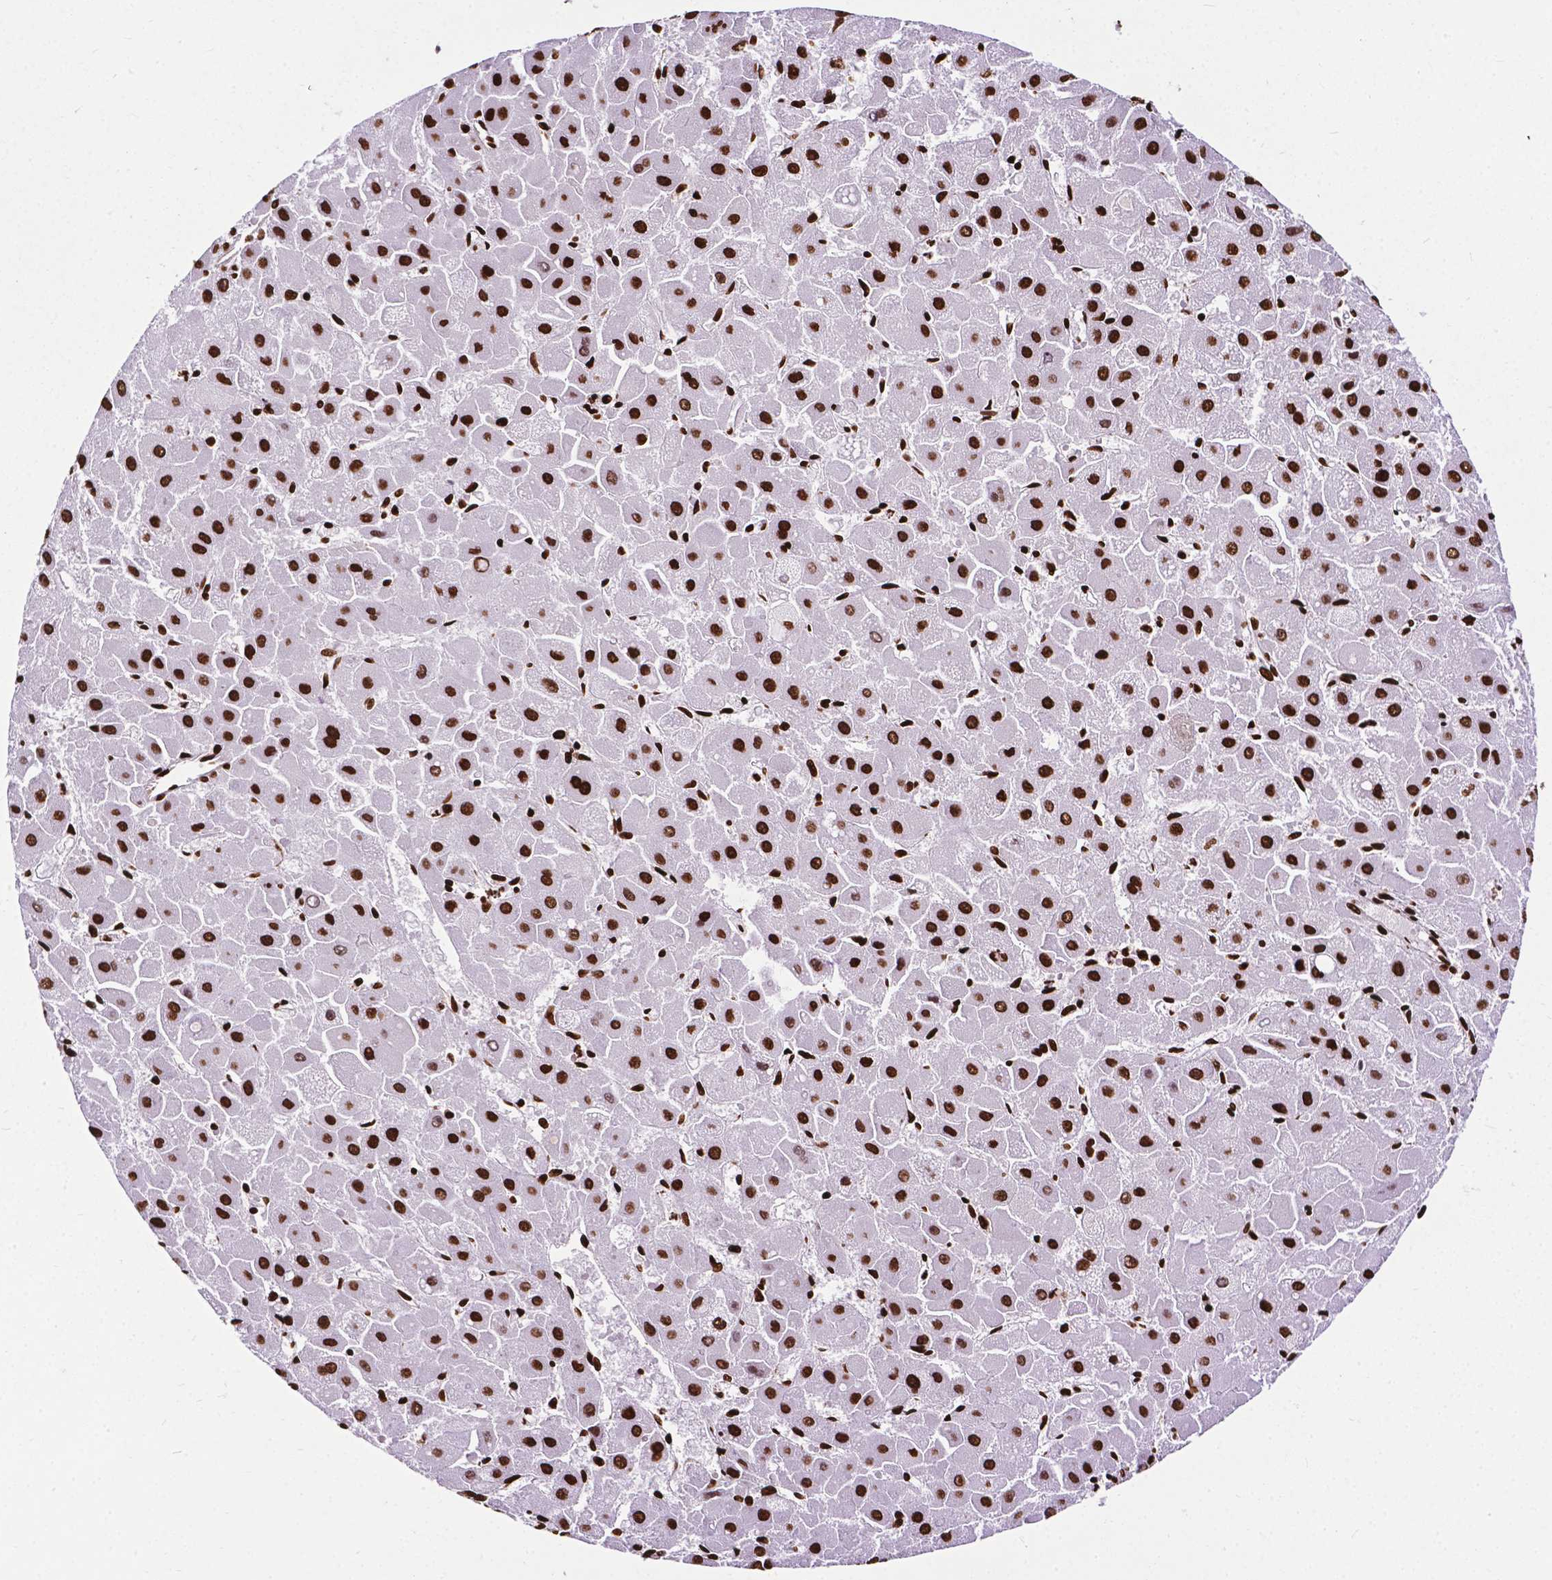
{"staining": {"intensity": "strong", "quantity": ">75%", "location": "nuclear"}, "tissue": "liver cancer", "cell_type": "Tumor cells", "image_type": "cancer", "snomed": [{"axis": "morphology", "description": "Carcinoma, Hepatocellular, NOS"}, {"axis": "topography", "description": "Liver"}], "caption": "Liver cancer (hepatocellular carcinoma) stained for a protein (brown) reveals strong nuclear positive expression in approximately >75% of tumor cells.", "gene": "SMIM5", "patient": {"sex": "female", "age": 25}}